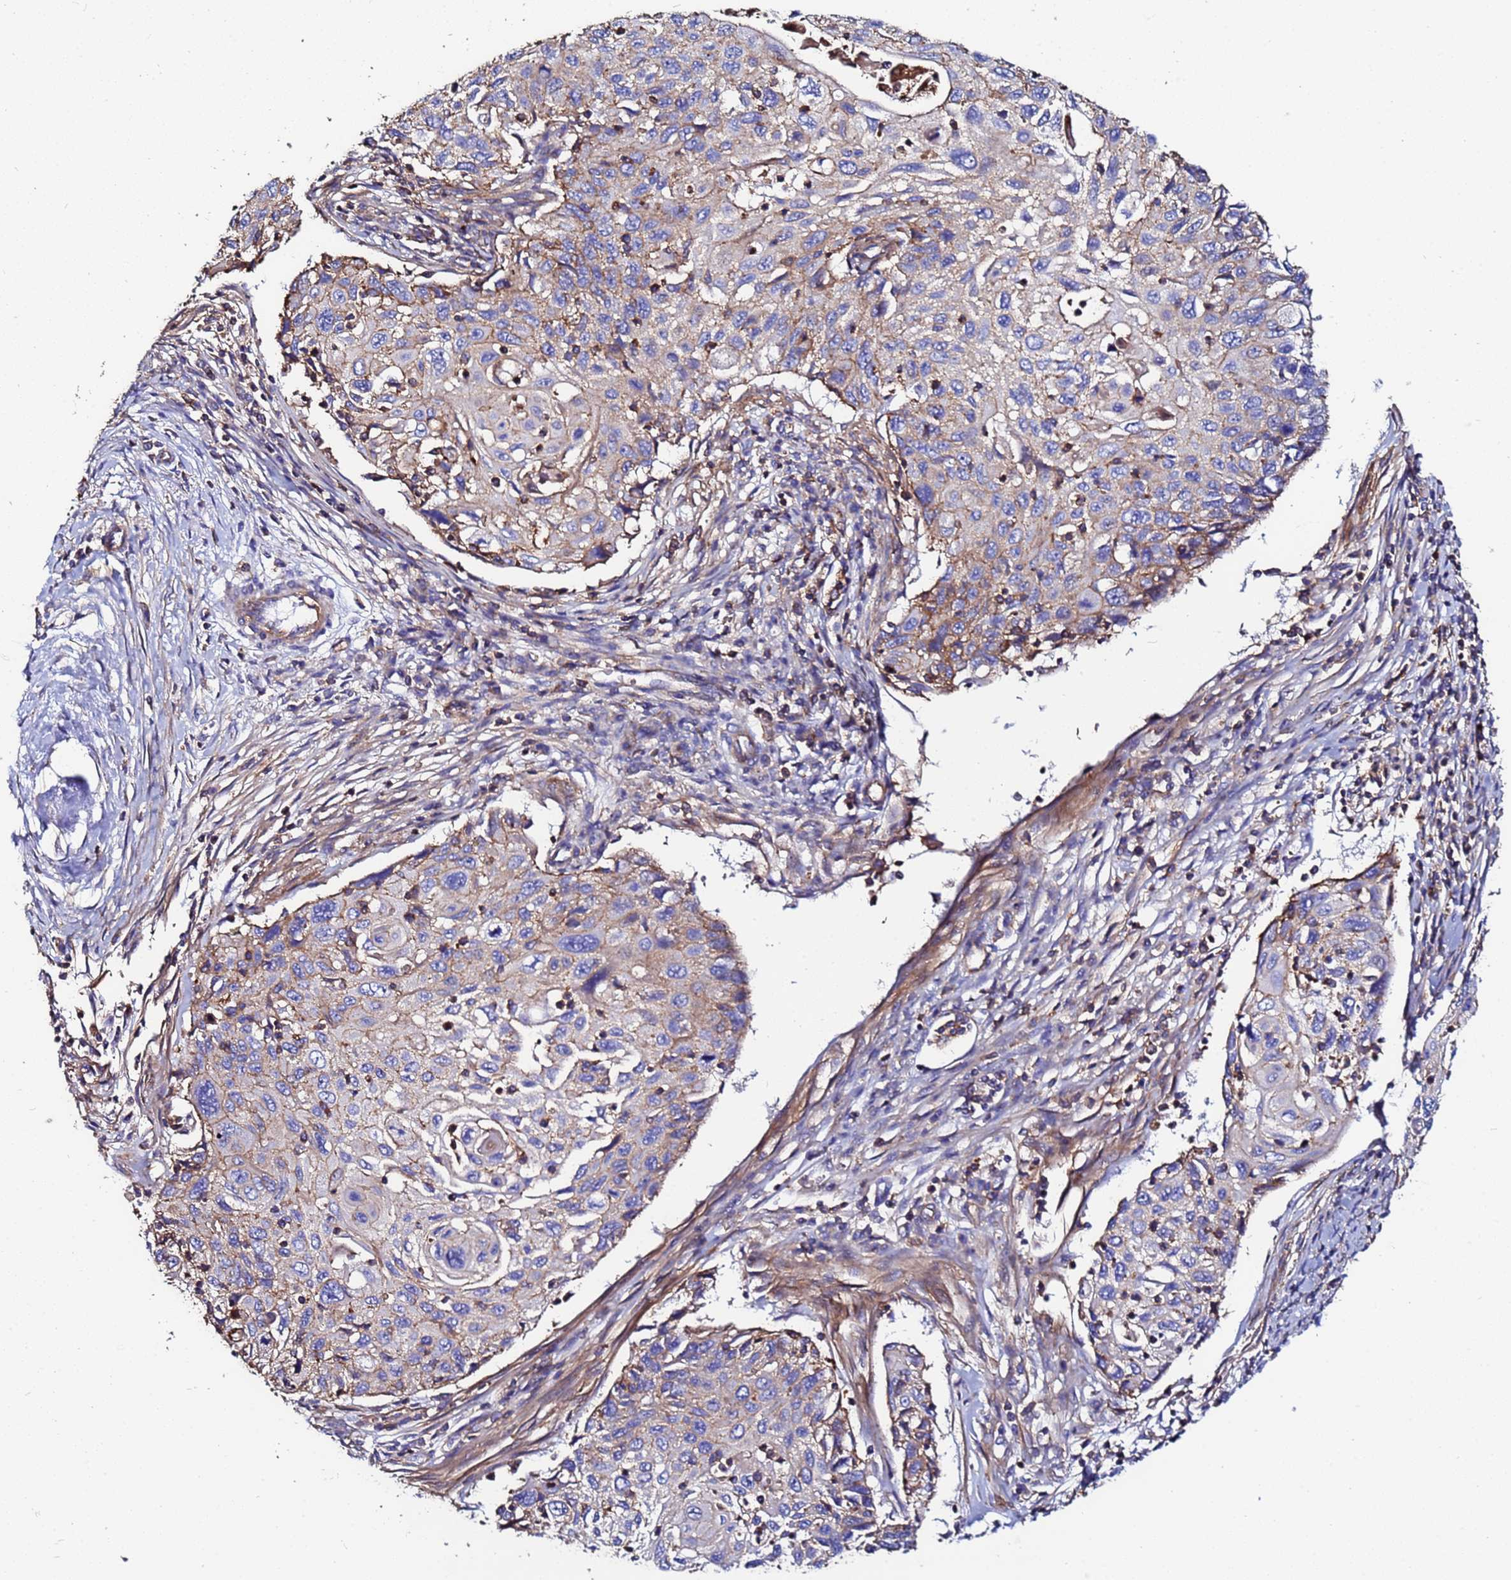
{"staining": {"intensity": "weak", "quantity": "25%-75%", "location": "cytoplasmic/membranous"}, "tissue": "cervical cancer", "cell_type": "Tumor cells", "image_type": "cancer", "snomed": [{"axis": "morphology", "description": "Squamous cell carcinoma, NOS"}, {"axis": "topography", "description": "Cervix"}], "caption": "Cervical cancer (squamous cell carcinoma) stained with immunohistochemistry (IHC) reveals weak cytoplasmic/membranous positivity in approximately 25%-75% of tumor cells.", "gene": "POTEE", "patient": {"sex": "female", "age": 70}}